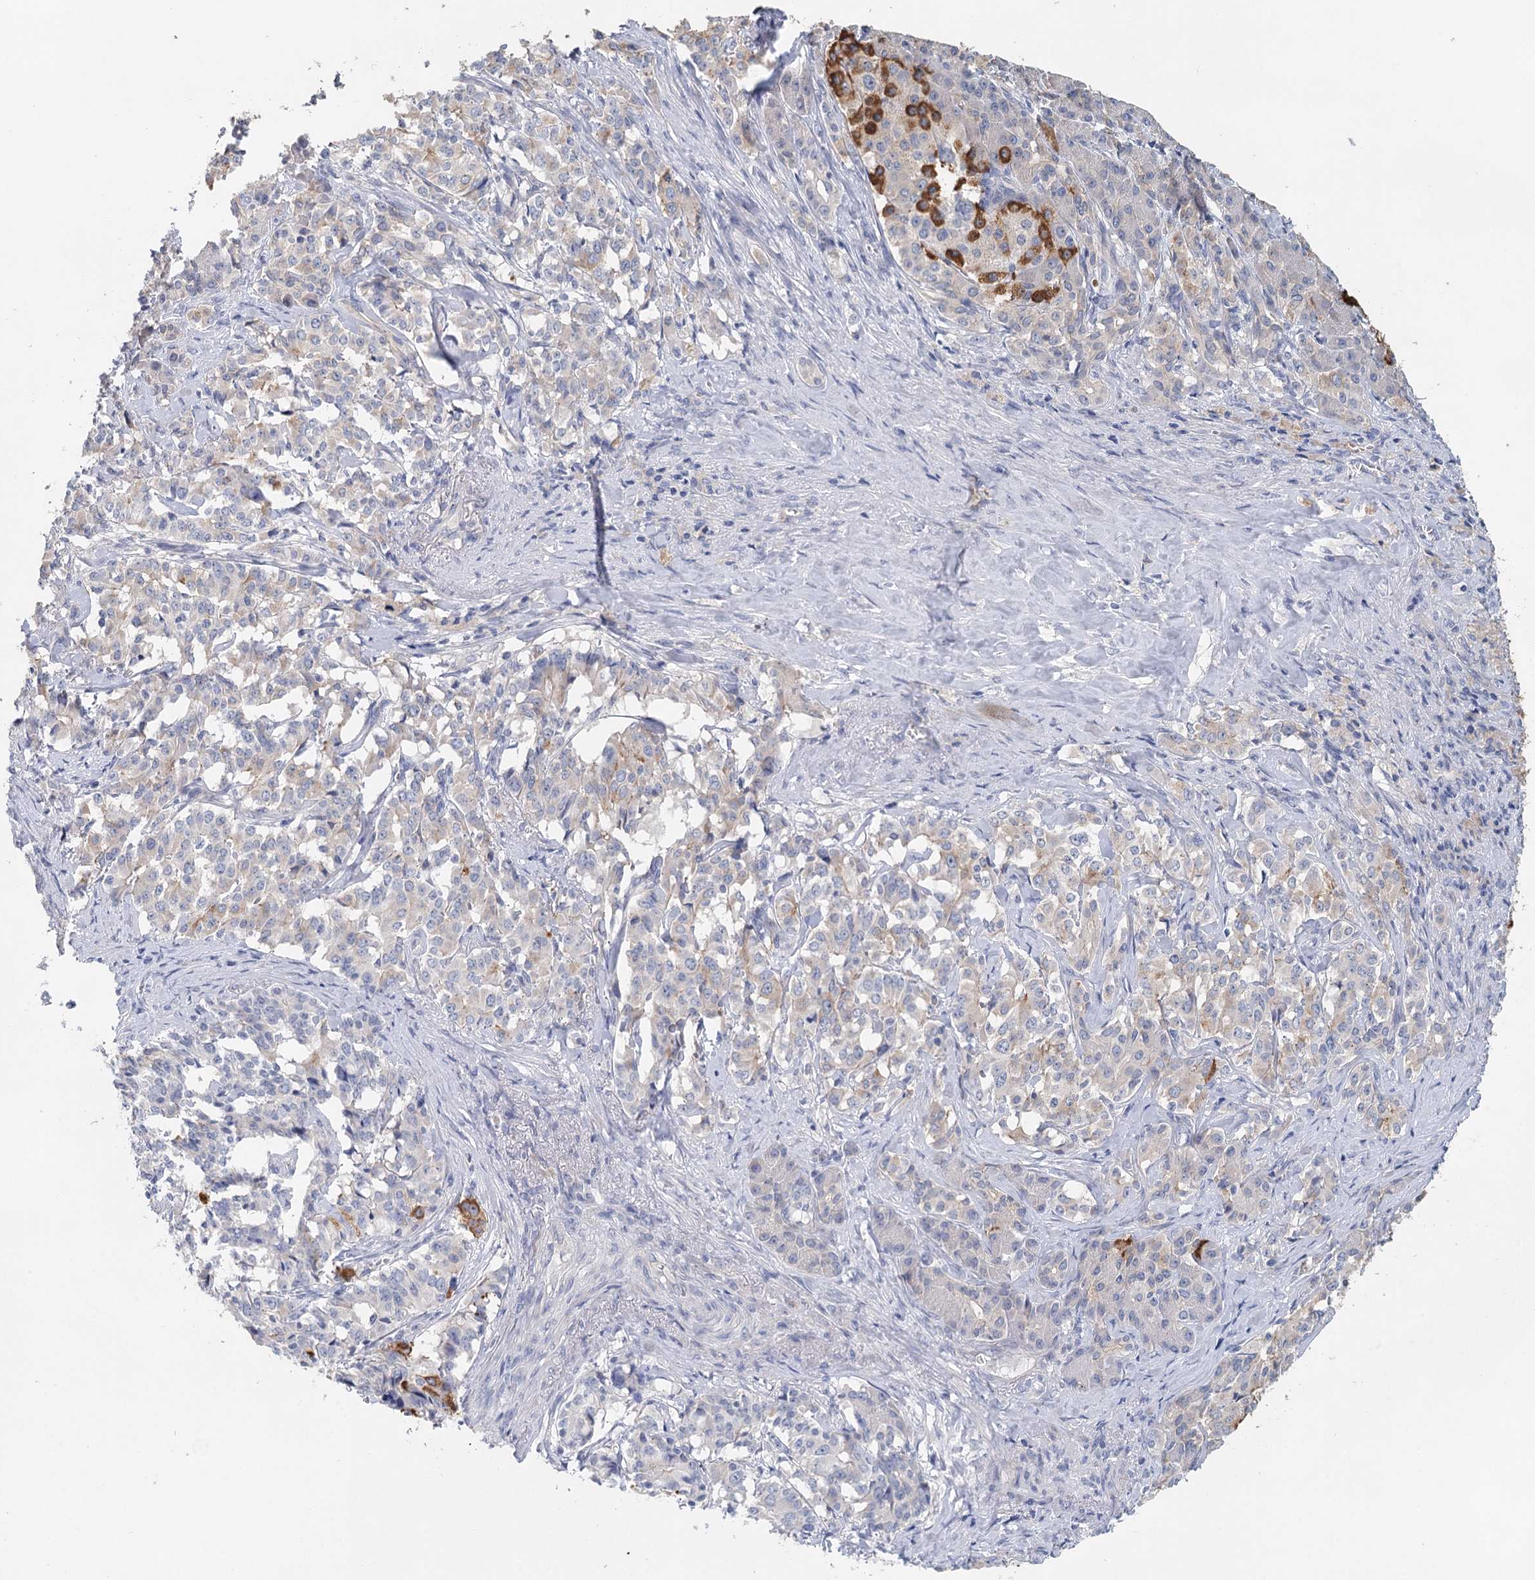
{"staining": {"intensity": "negative", "quantity": "none", "location": "none"}, "tissue": "pancreatic cancer", "cell_type": "Tumor cells", "image_type": "cancer", "snomed": [{"axis": "morphology", "description": "Adenocarcinoma, NOS"}, {"axis": "topography", "description": "Pancreas"}], "caption": "Immunohistochemistry of pancreatic cancer (adenocarcinoma) demonstrates no staining in tumor cells.", "gene": "MYL6B", "patient": {"sex": "female", "age": 74}}